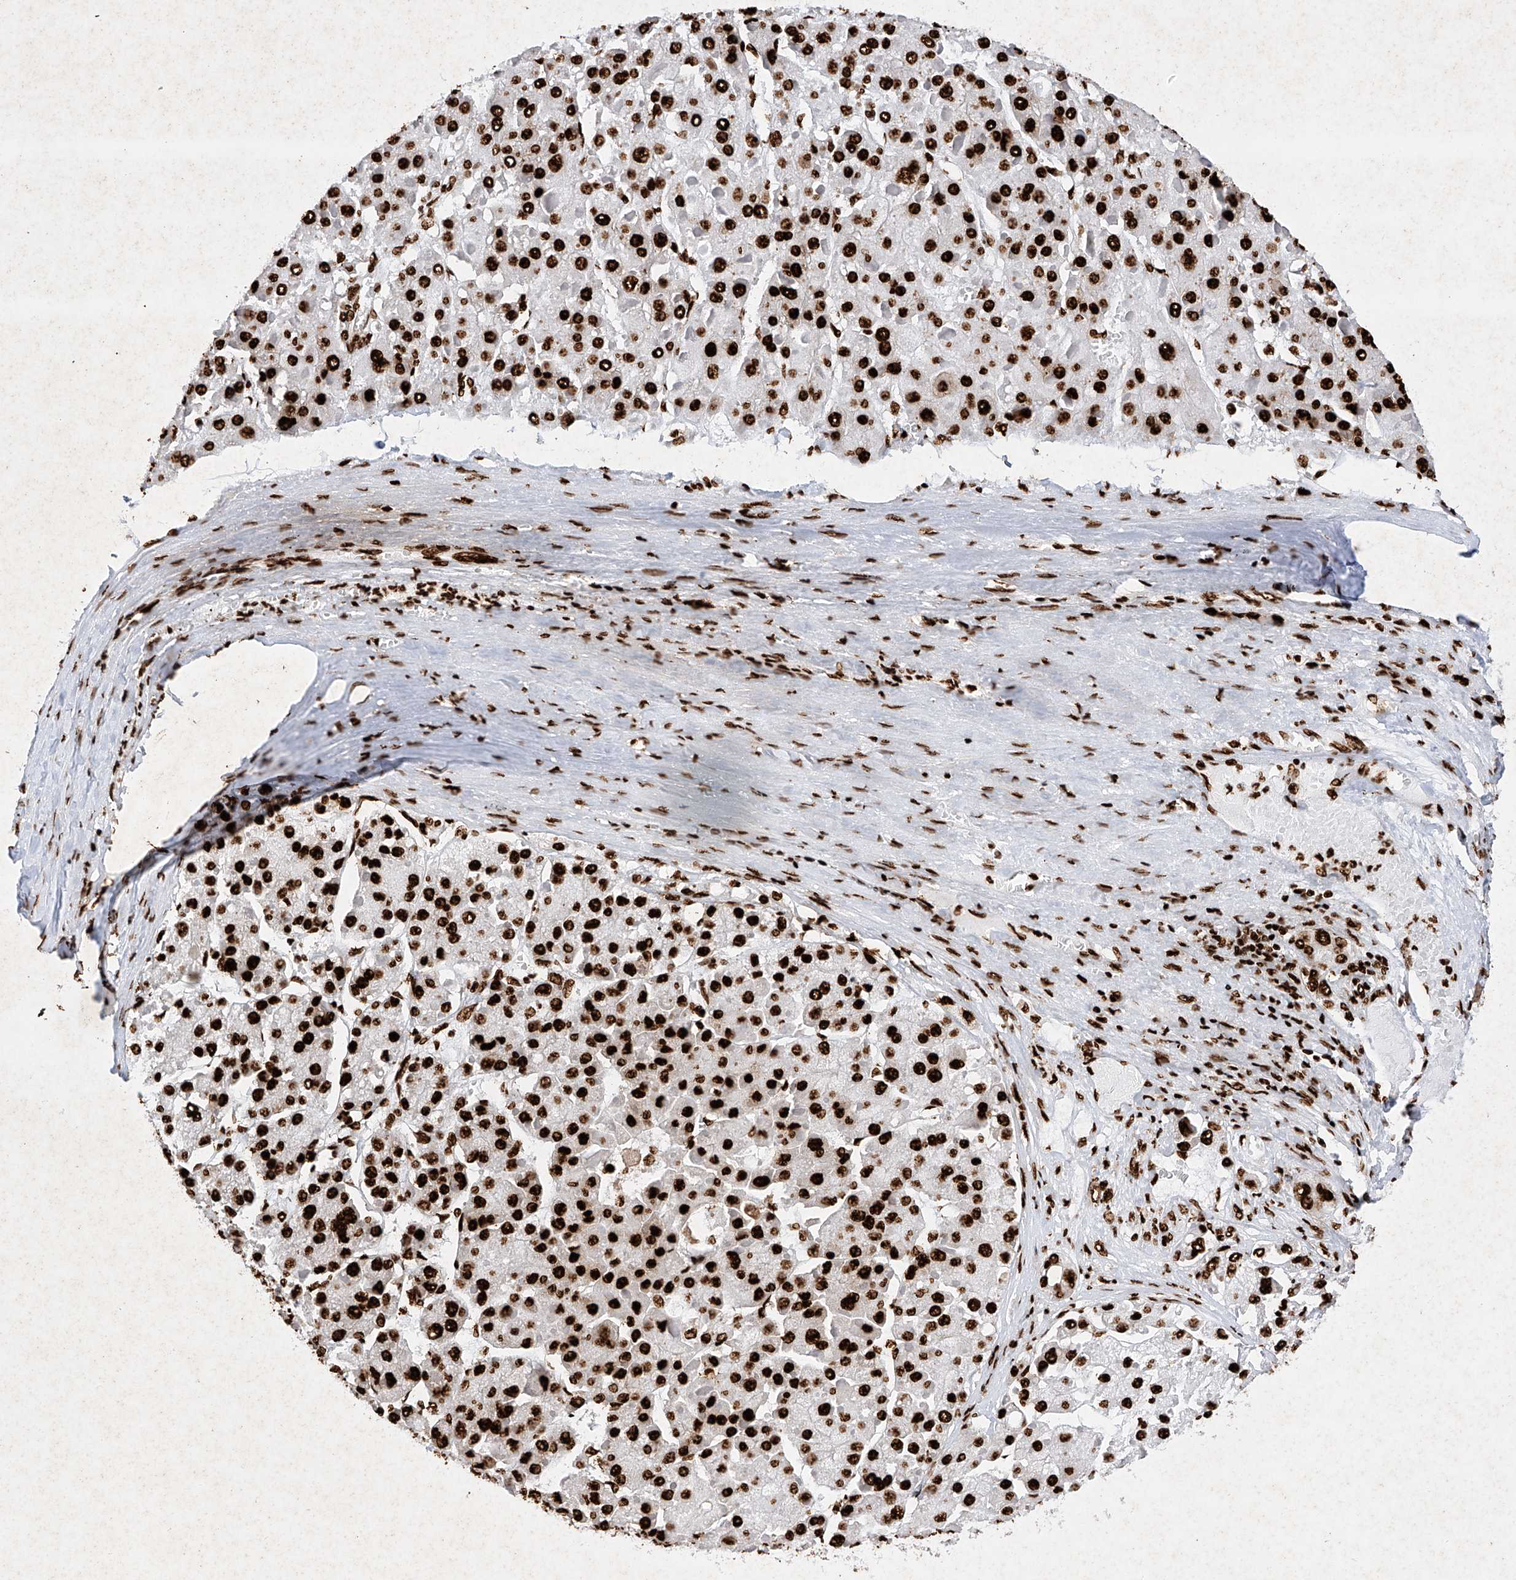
{"staining": {"intensity": "strong", "quantity": ">75%", "location": "nuclear"}, "tissue": "liver cancer", "cell_type": "Tumor cells", "image_type": "cancer", "snomed": [{"axis": "morphology", "description": "Carcinoma, Hepatocellular, NOS"}, {"axis": "topography", "description": "Liver"}], "caption": "Tumor cells show strong nuclear positivity in about >75% of cells in hepatocellular carcinoma (liver).", "gene": "SRSF6", "patient": {"sex": "female", "age": 73}}